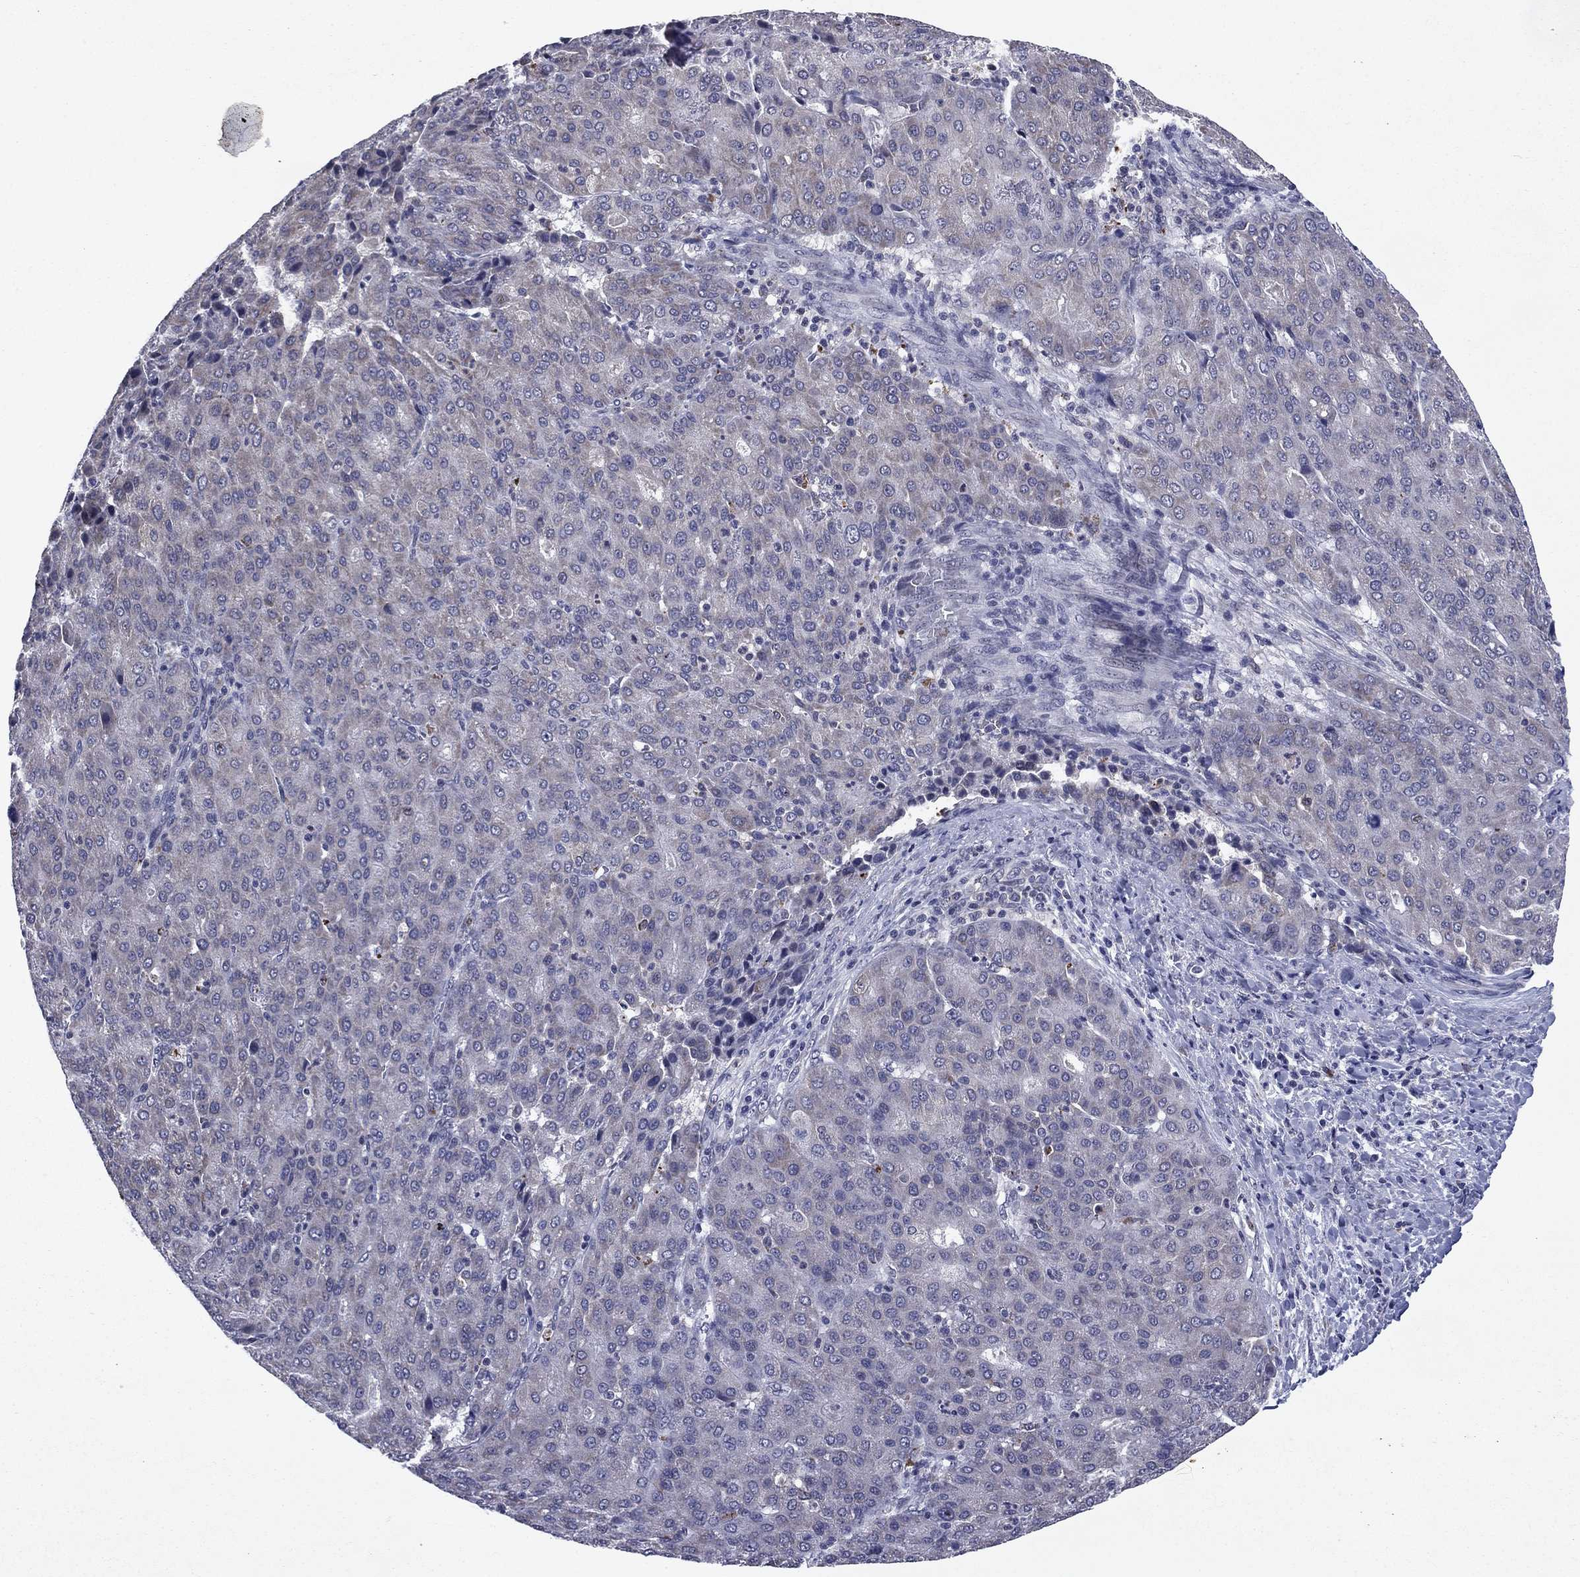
{"staining": {"intensity": "negative", "quantity": "none", "location": "none"}, "tissue": "liver cancer", "cell_type": "Tumor cells", "image_type": "cancer", "snomed": [{"axis": "morphology", "description": "Carcinoma, Hepatocellular, NOS"}, {"axis": "topography", "description": "Liver"}], "caption": "This is an IHC image of hepatocellular carcinoma (liver). There is no staining in tumor cells.", "gene": "ECM1", "patient": {"sex": "male", "age": 65}}